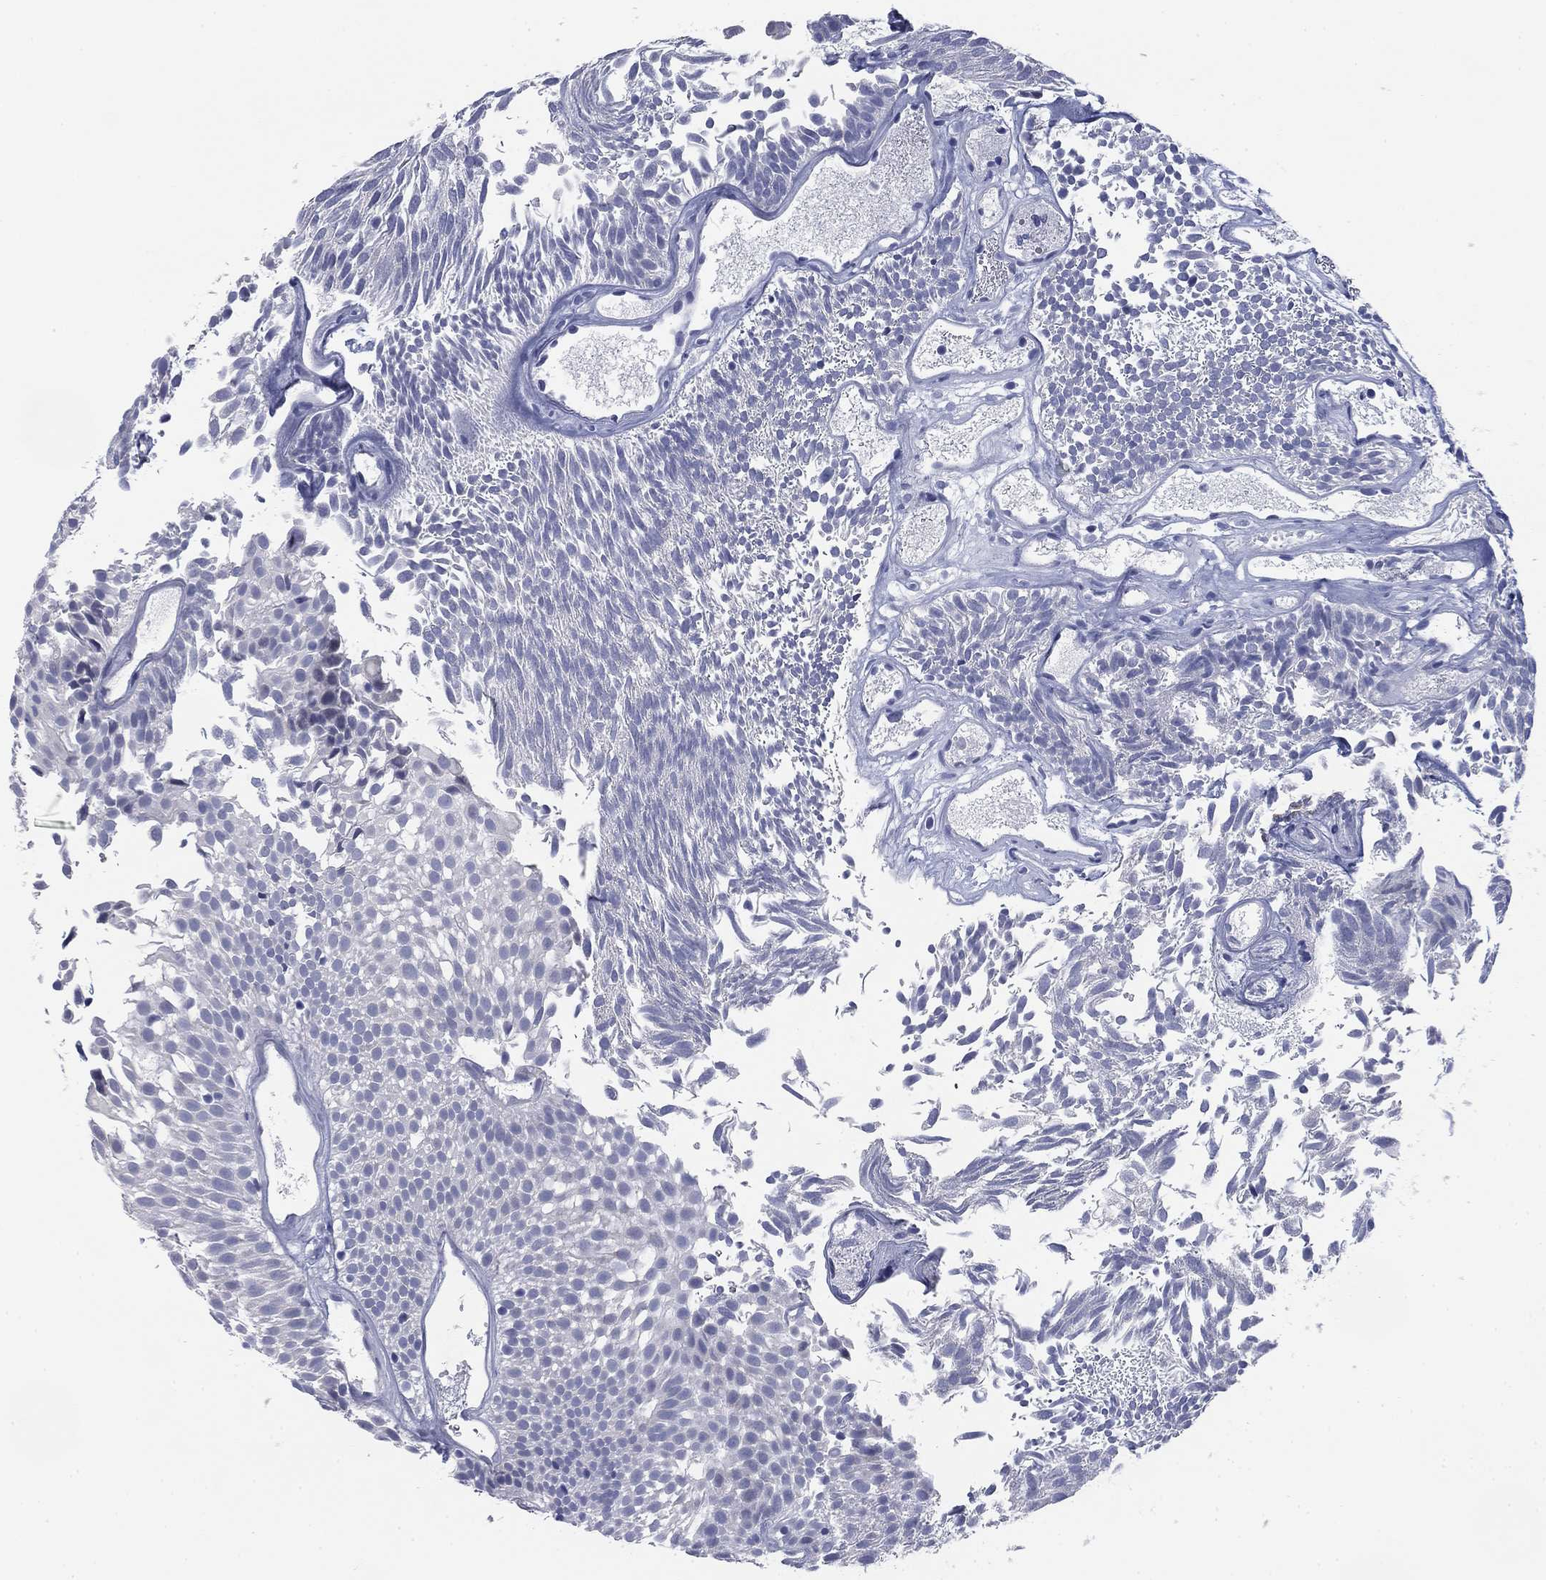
{"staining": {"intensity": "negative", "quantity": "none", "location": "none"}, "tissue": "urothelial cancer", "cell_type": "Tumor cells", "image_type": "cancer", "snomed": [{"axis": "morphology", "description": "Urothelial carcinoma, Low grade"}, {"axis": "topography", "description": "Urinary bladder"}], "caption": "Immunohistochemistry histopathology image of neoplastic tissue: human urothelial carcinoma (low-grade) stained with DAB (3,3'-diaminobenzidine) displays no significant protein positivity in tumor cells. (Brightfield microscopy of DAB (3,3'-diaminobenzidine) immunohistochemistry (IHC) at high magnification).", "gene": "PRPH", "patient": {"sex": "male", "age": 52}}